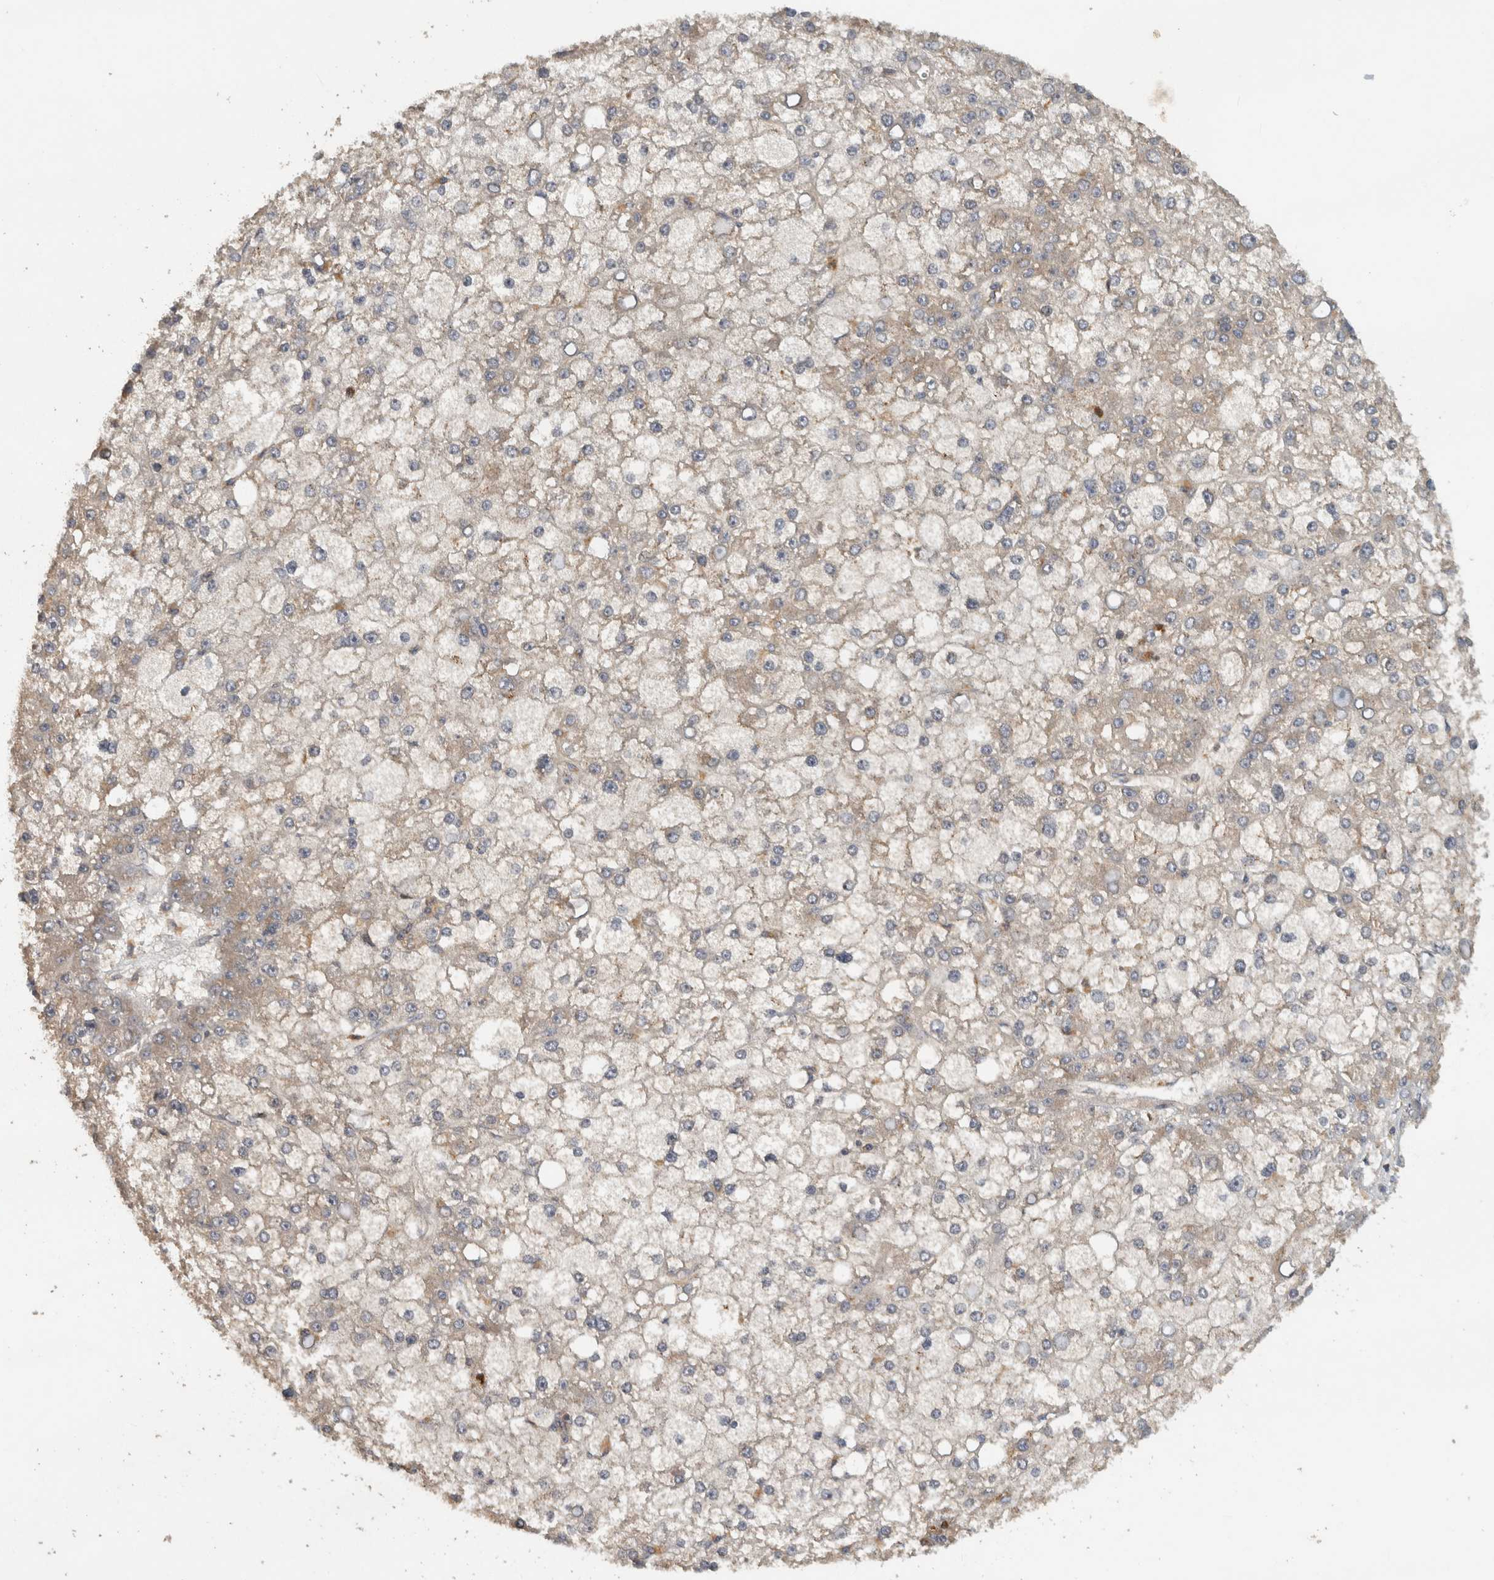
{"staining": {"intensity": "negative", "quantity": "none", "location": "none"}, "tissue": "liver cancer", "cell_type": "Tumor cells", "image_type": "cancer", "snomed": [{"axis": "morphology", "description": "Carcinoma, Hepatocellular, NOS"}, {"axis": "topography", "description": "Liver"}], "caption": "Tumor cells show no significant expression in hepatocellular carcinoma (liver).", "gene": "VEPH1", "patient": {"sex": "male", "age": 67}}